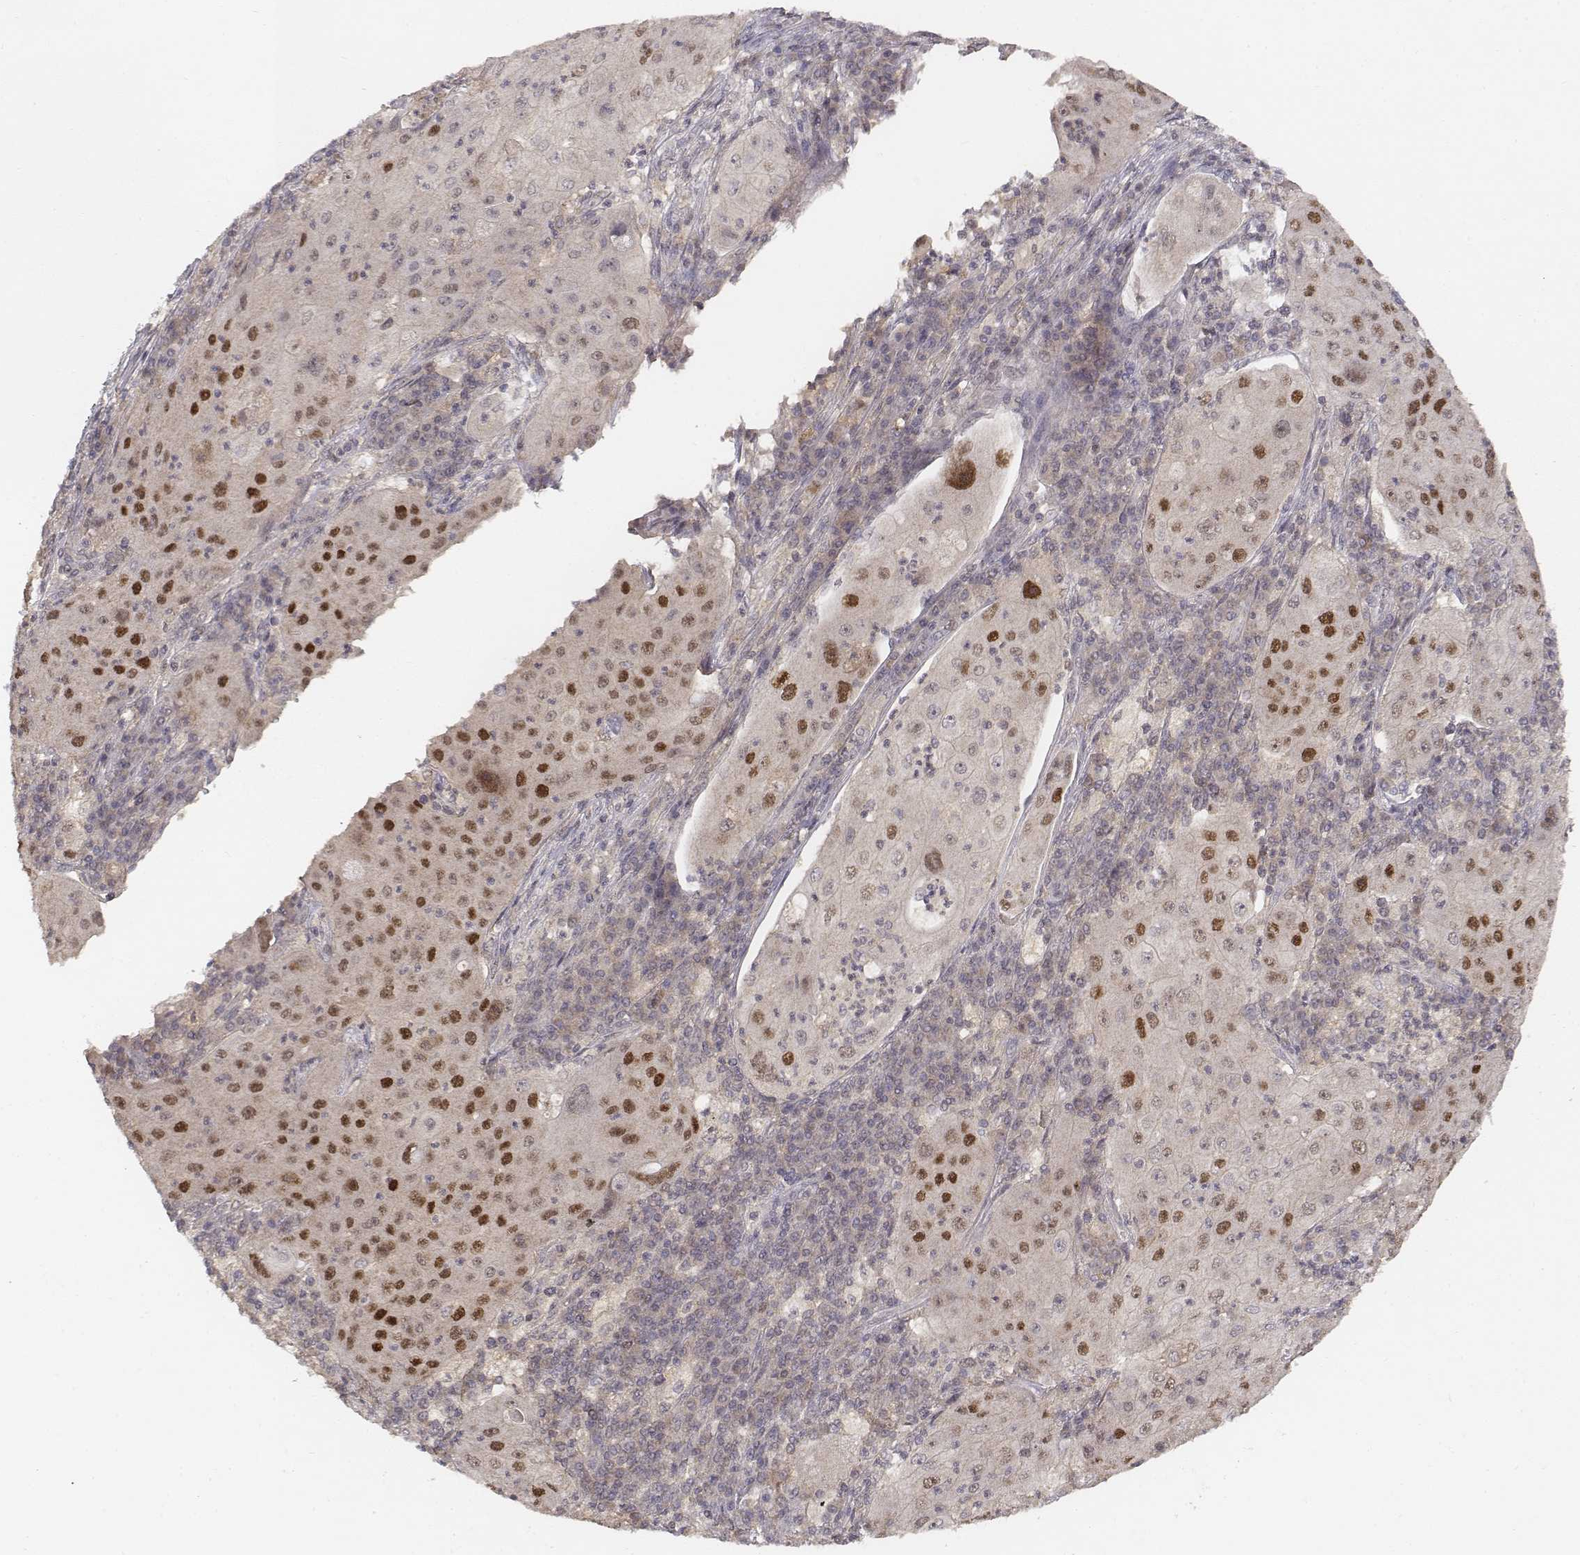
{"staining": {"intensity": "strong", "quantity": "<25%", "location": "nuclear"}, "tissue": "lung cancer", "cell_type": "Tumor cells", "image_type": "cancer", "snomed": [{"axis": "morphology", "description": "Squamous cell carcinoma, NOS"}, {"axis": "topography", "description": "Lung"}], "caption": "Lung squamous cell carcinoma stained with a protein marker displays strong staining in tumor cells.", "gene": "FANCD2", "patient": {"sex": "female", "age": 59}}